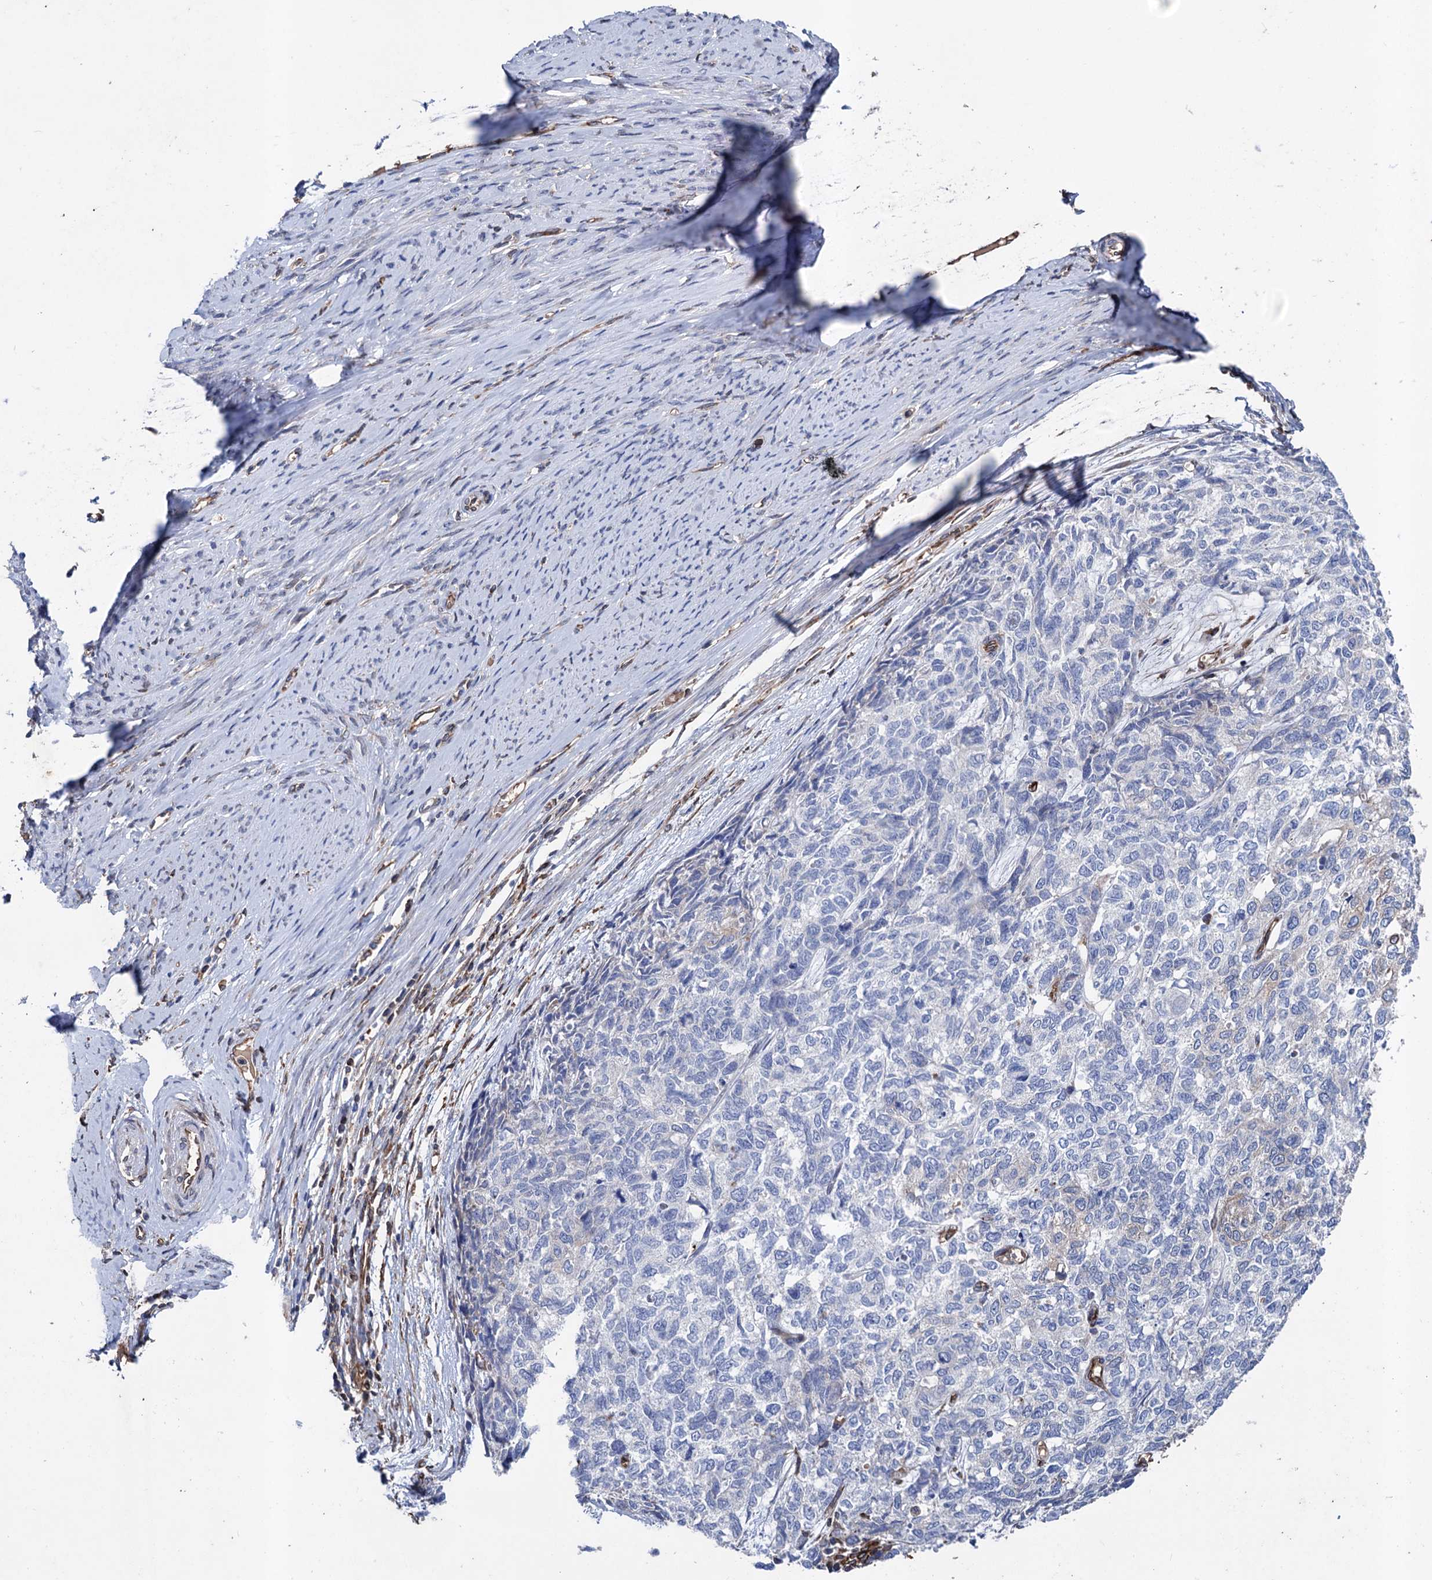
{"staining": {"intensity": "negative", "quantity": "none", "location": "none"}, "tissue": "cervical cancer", "cell_type": "Tumor cells", "image_type": "cancer", "snomed": [{"axis": "morphology", "description": "Squamous cell carcinoma, NOS"}, {"axis": "topography", "description": "Cervix"}], "caption": "A micrograph of cervical cancer (squamous cell carcinoma) stained for a protein demonstrates no brown staining in tumor cells.", "gene": "STING1", "patient": {"sex": "female", "age": 63}}